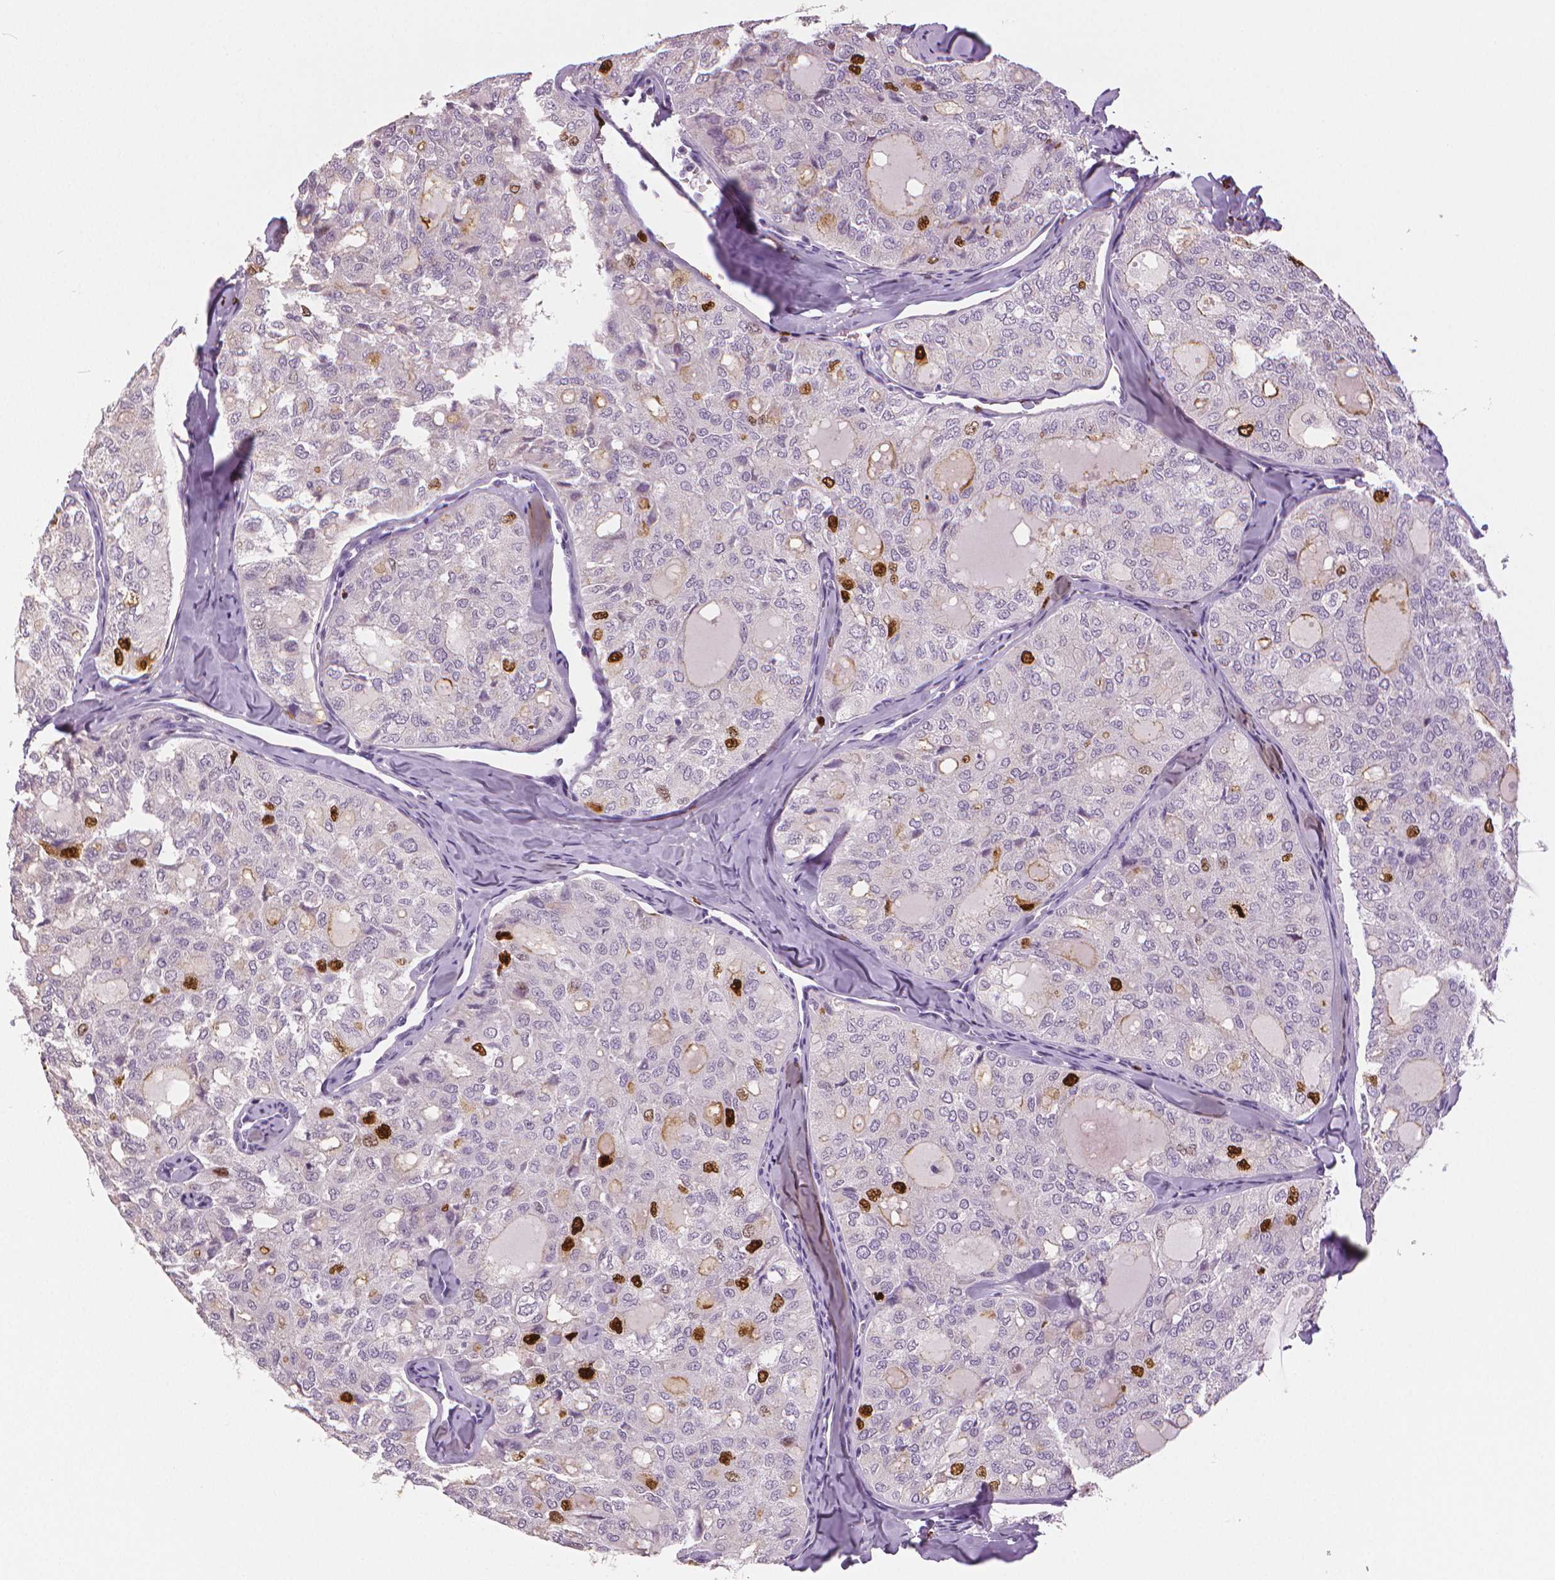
{"staining": {"intensity": "strong", "quantity": "<25%", "location": "nuclear"}, "tissue": "thyroid cancer", "cell_type": "Tumor cells", "image_type": "cancer", "snomed": [{"axis": "morphology", "description": "Follicular adenoma carcinoma, NOS"}, {"axis": "topography", "description": "Thyroid gland"}], "caption": "Thyroid cancer (follicular adenoma carcinoma) was stained to show a protein in brown. There is medium levels of strong nuclear staining in approximately <25% of tumor cells. The staining was performed using DAB (3,3'-diaminobenzidine) to visualize the protein expression in brown, while the nuclei were stained in blue with hematoxylin (Magnification: 20x).", "gene": "MKI67", "patient": {"sex": "male", "age": 75}}